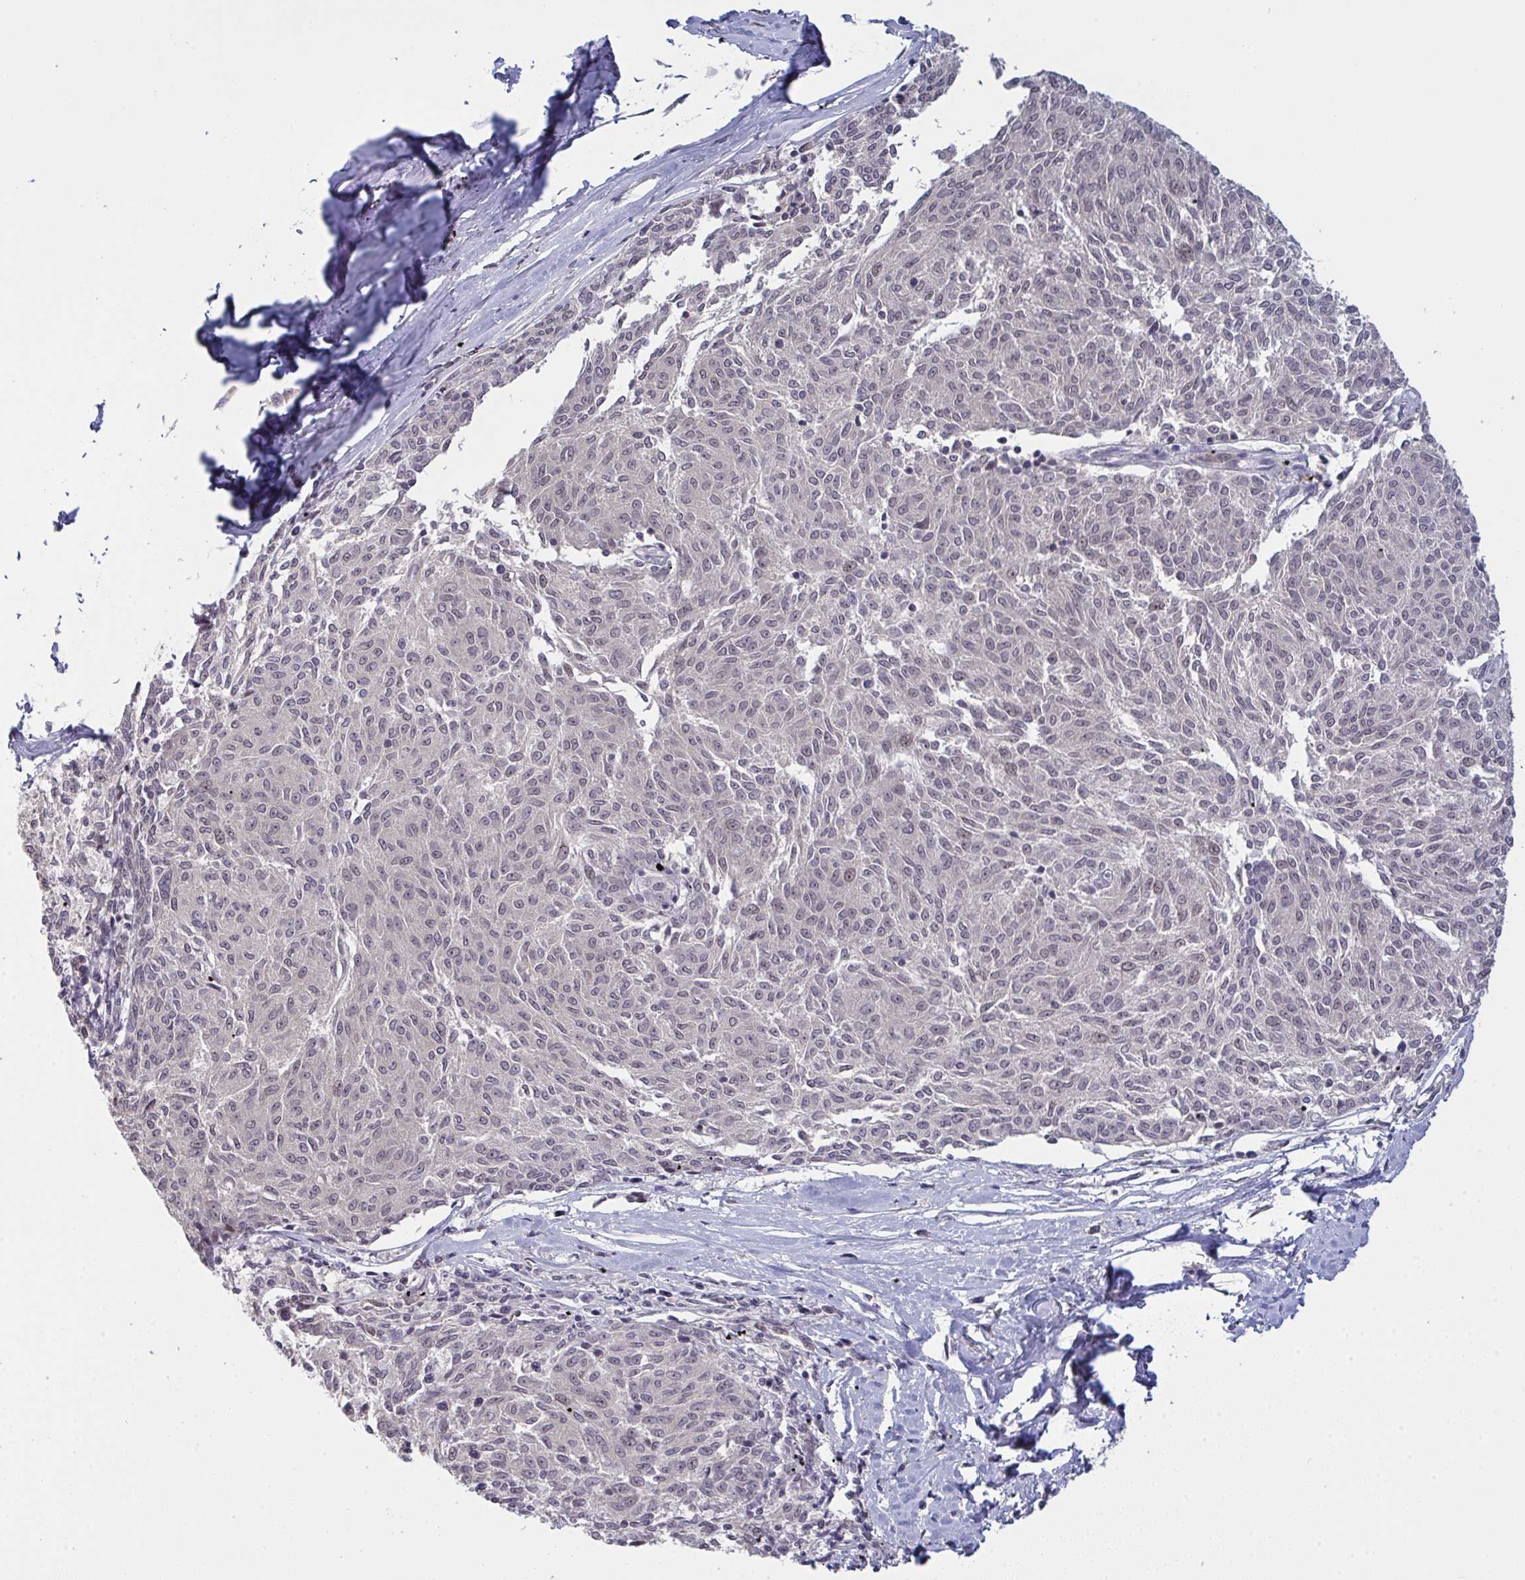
{"staining": {"intensity": "negative", "quantity": "none", "location": "none"}, "tissue": "melanoma", "cell_type": "Tumor cells", "image_type": "cancer", "snomed": [{"axis": "morphology", "description": "Malignant melanoma, NOS"}, {"axis": "topography", "description": "Skin"}], "caption": "Tumor cells show no significant protein staining in malignant melanoma.", "gene": "ZNF784", "patient": {"sex": "female", "age": 72}}